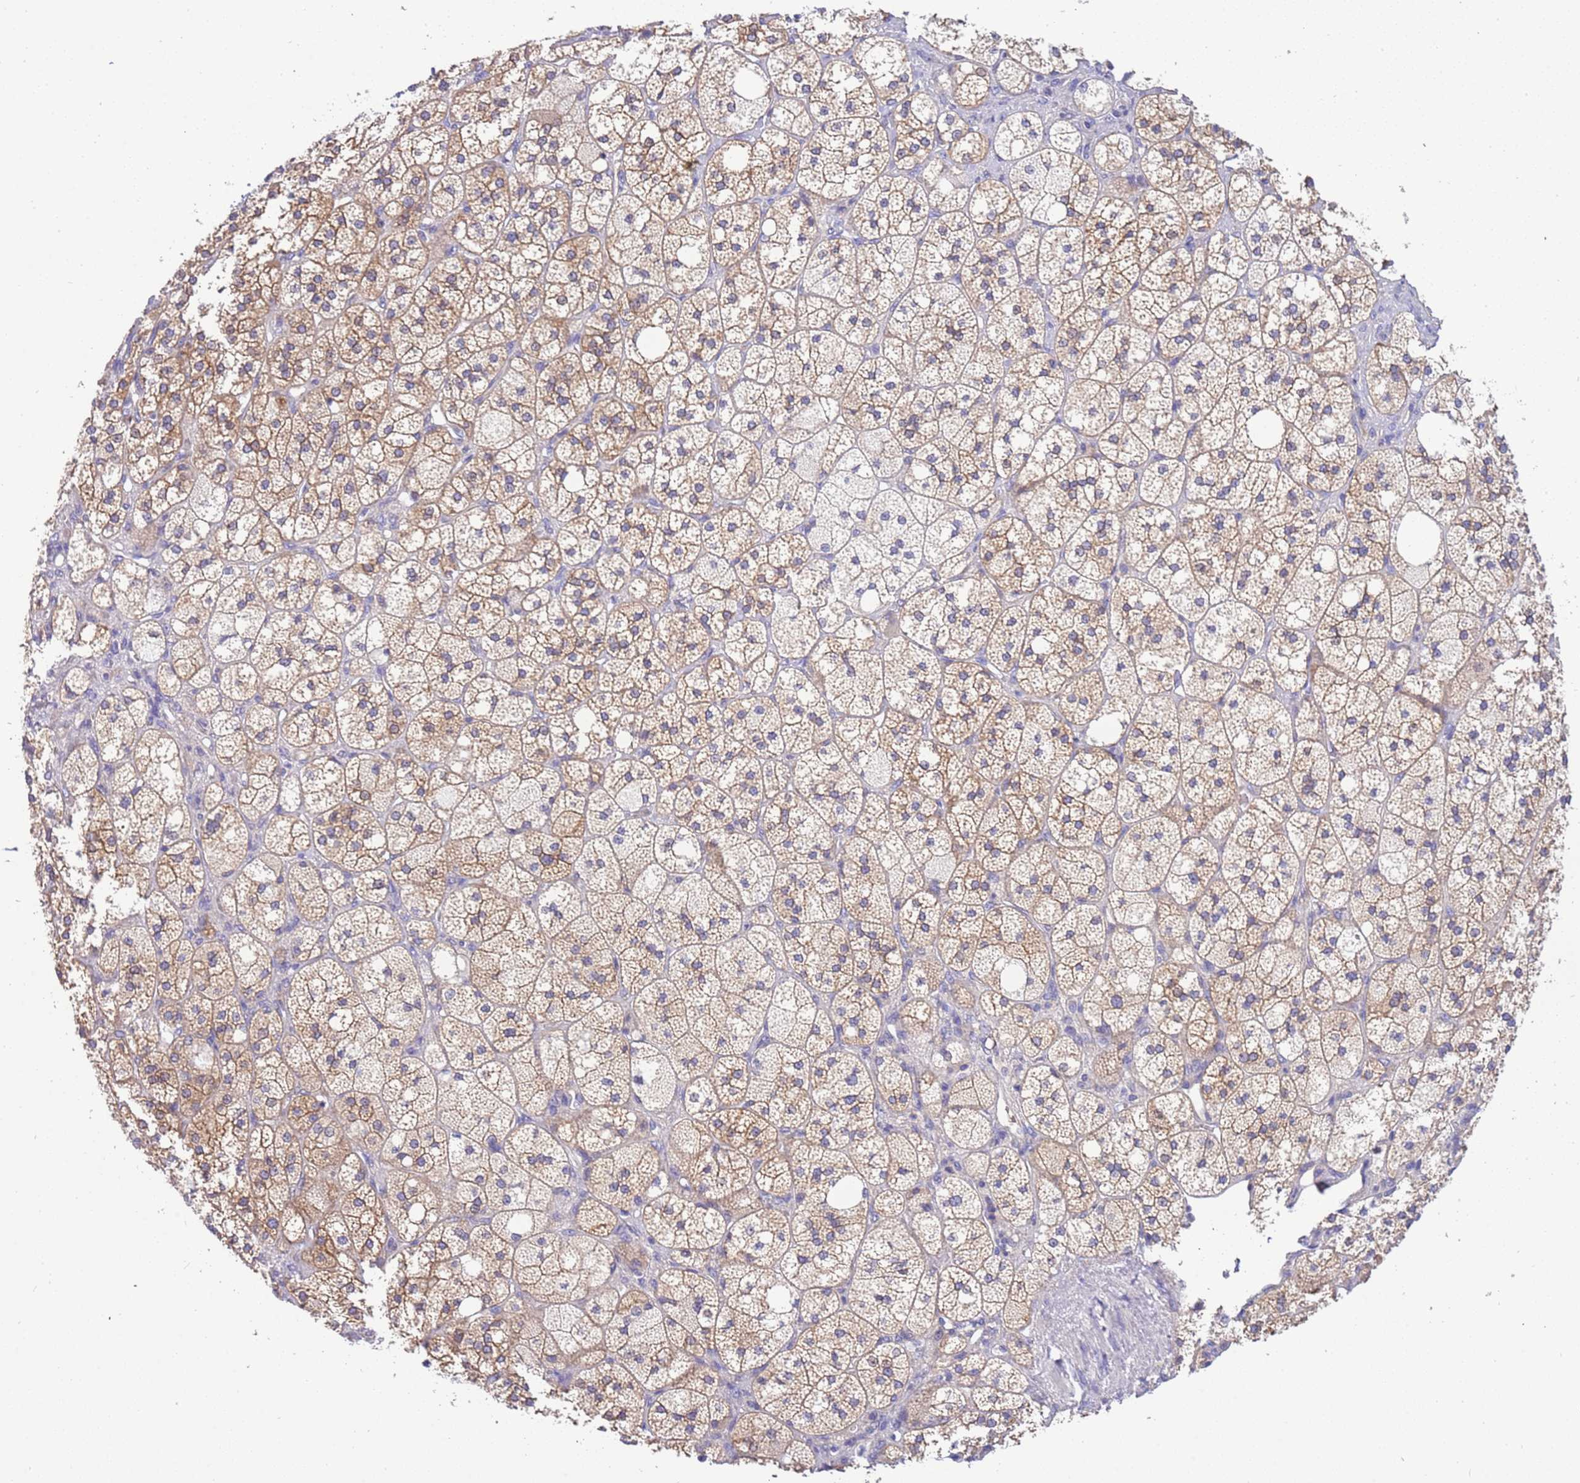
{"staining": {"intensity": "moderate", "quantity": "25%-75%", "location": "cytoplasmic/membranous"}, "tissue": "adrenal gland", "cell_type": "Glandular cells", "image_type": "normal", "snomed": [{"axis": "morphology", "description": "Normal tissue, NOS"}, {"axis": "topography", "description": "Adrenal gland"}], "caption": "Protein staining of unremarkable adrenal gland shows moderate cytoplasmic/membranous staining in about 25%-75% of glandular cells. (DAB (3,3'-diaminobenzidine) IHC, brown staining for protein, blue staining for nuclei).", "gene": "STIP1", "patient": {"sex": "male", "age": 61}}